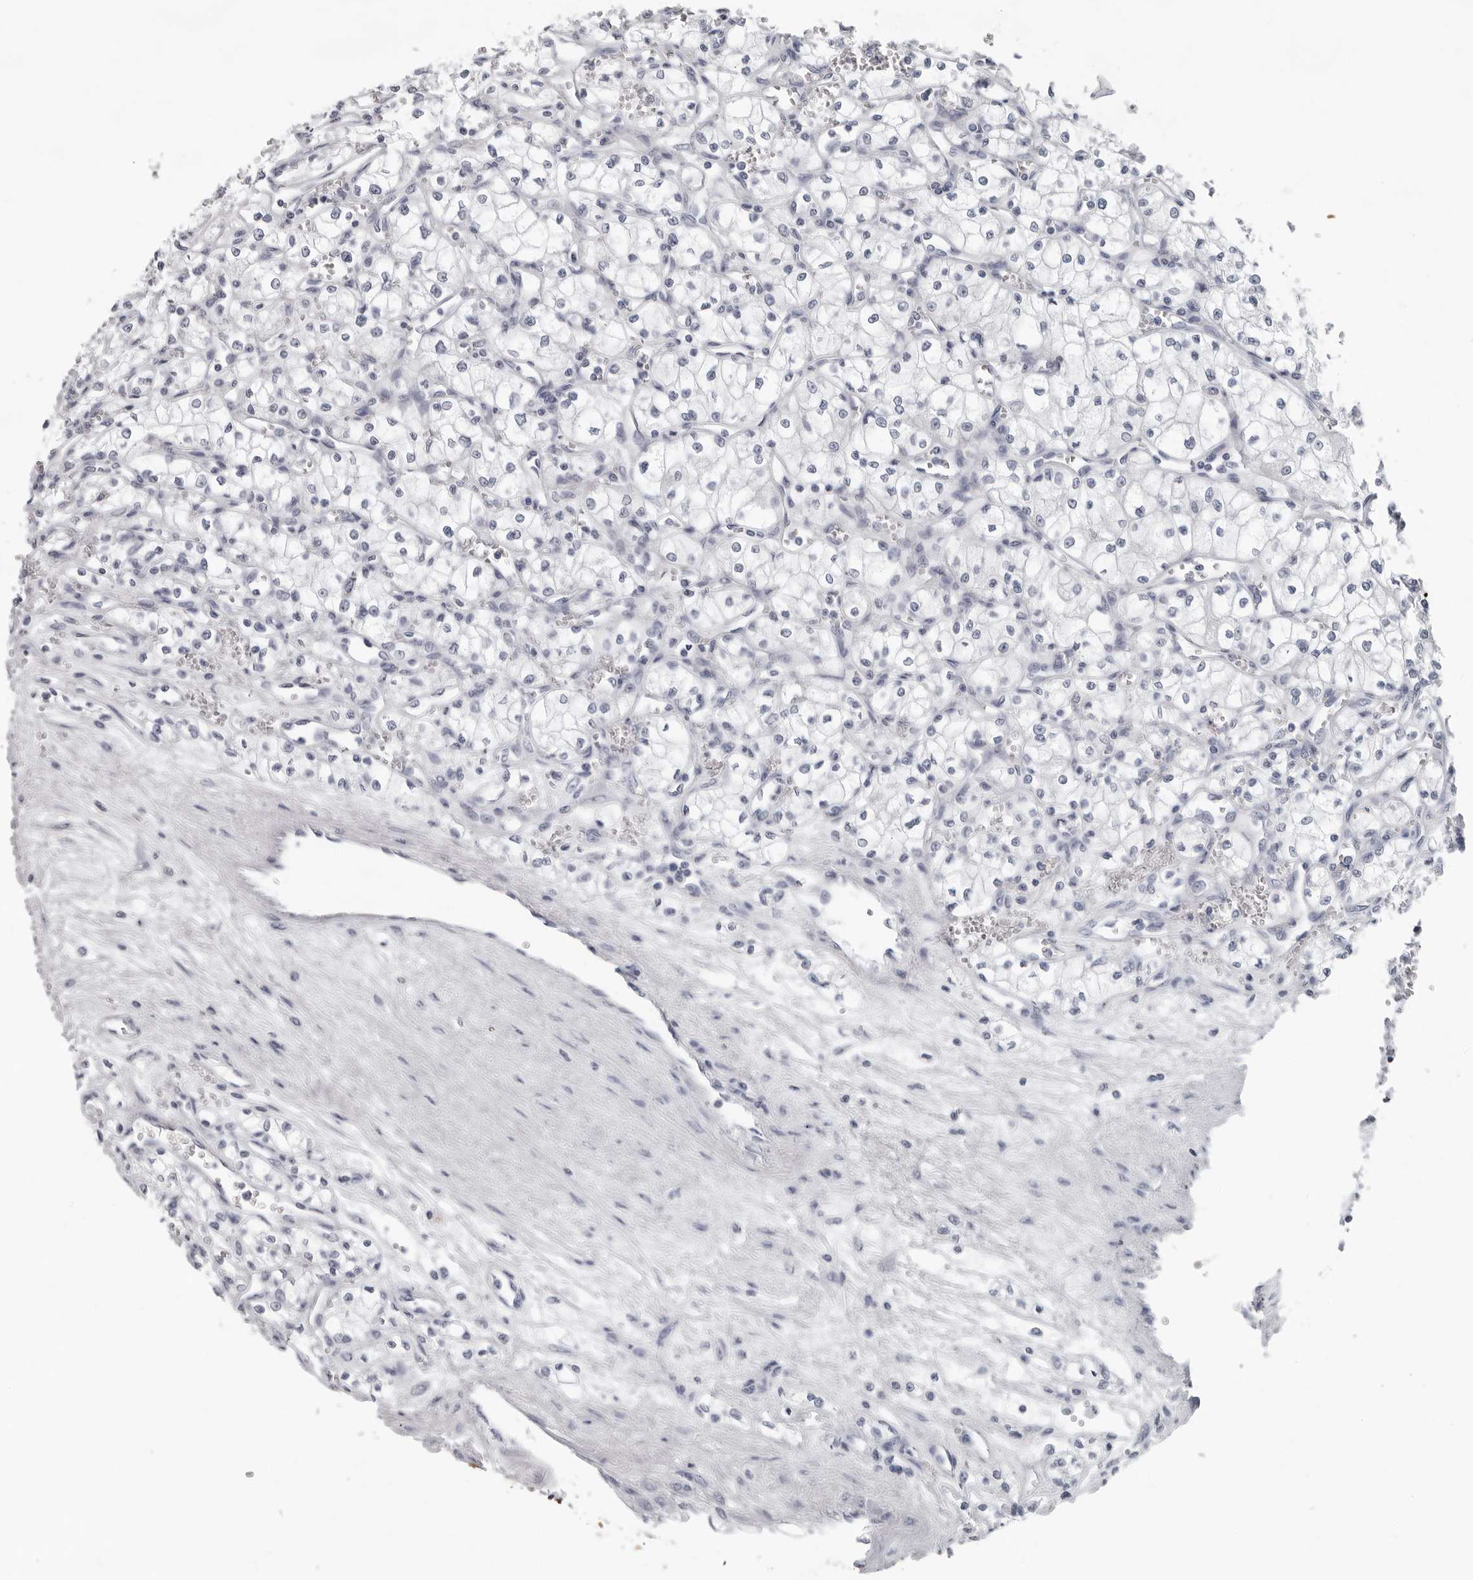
{"staining": {"intensity": "negative", "quantity": "none", "location": "none"}, "tissue": "renal cancer", "cell_type": "Tumor cells", "image_type": "cancer", "snomed": [{"axis": "morphology", "description": "Adenocarcinoma, NOS"}, {"axis": "topography", "description": "Kidney"}], "caption": "IHC histopathology image of neoplastic tissue: human adenocarcinoma (renal) stained with DAB exhibits no significant protein staining in tumor cells.", "gene": "CCDC28B", "patient": {"sex": "male", "age": 59}}